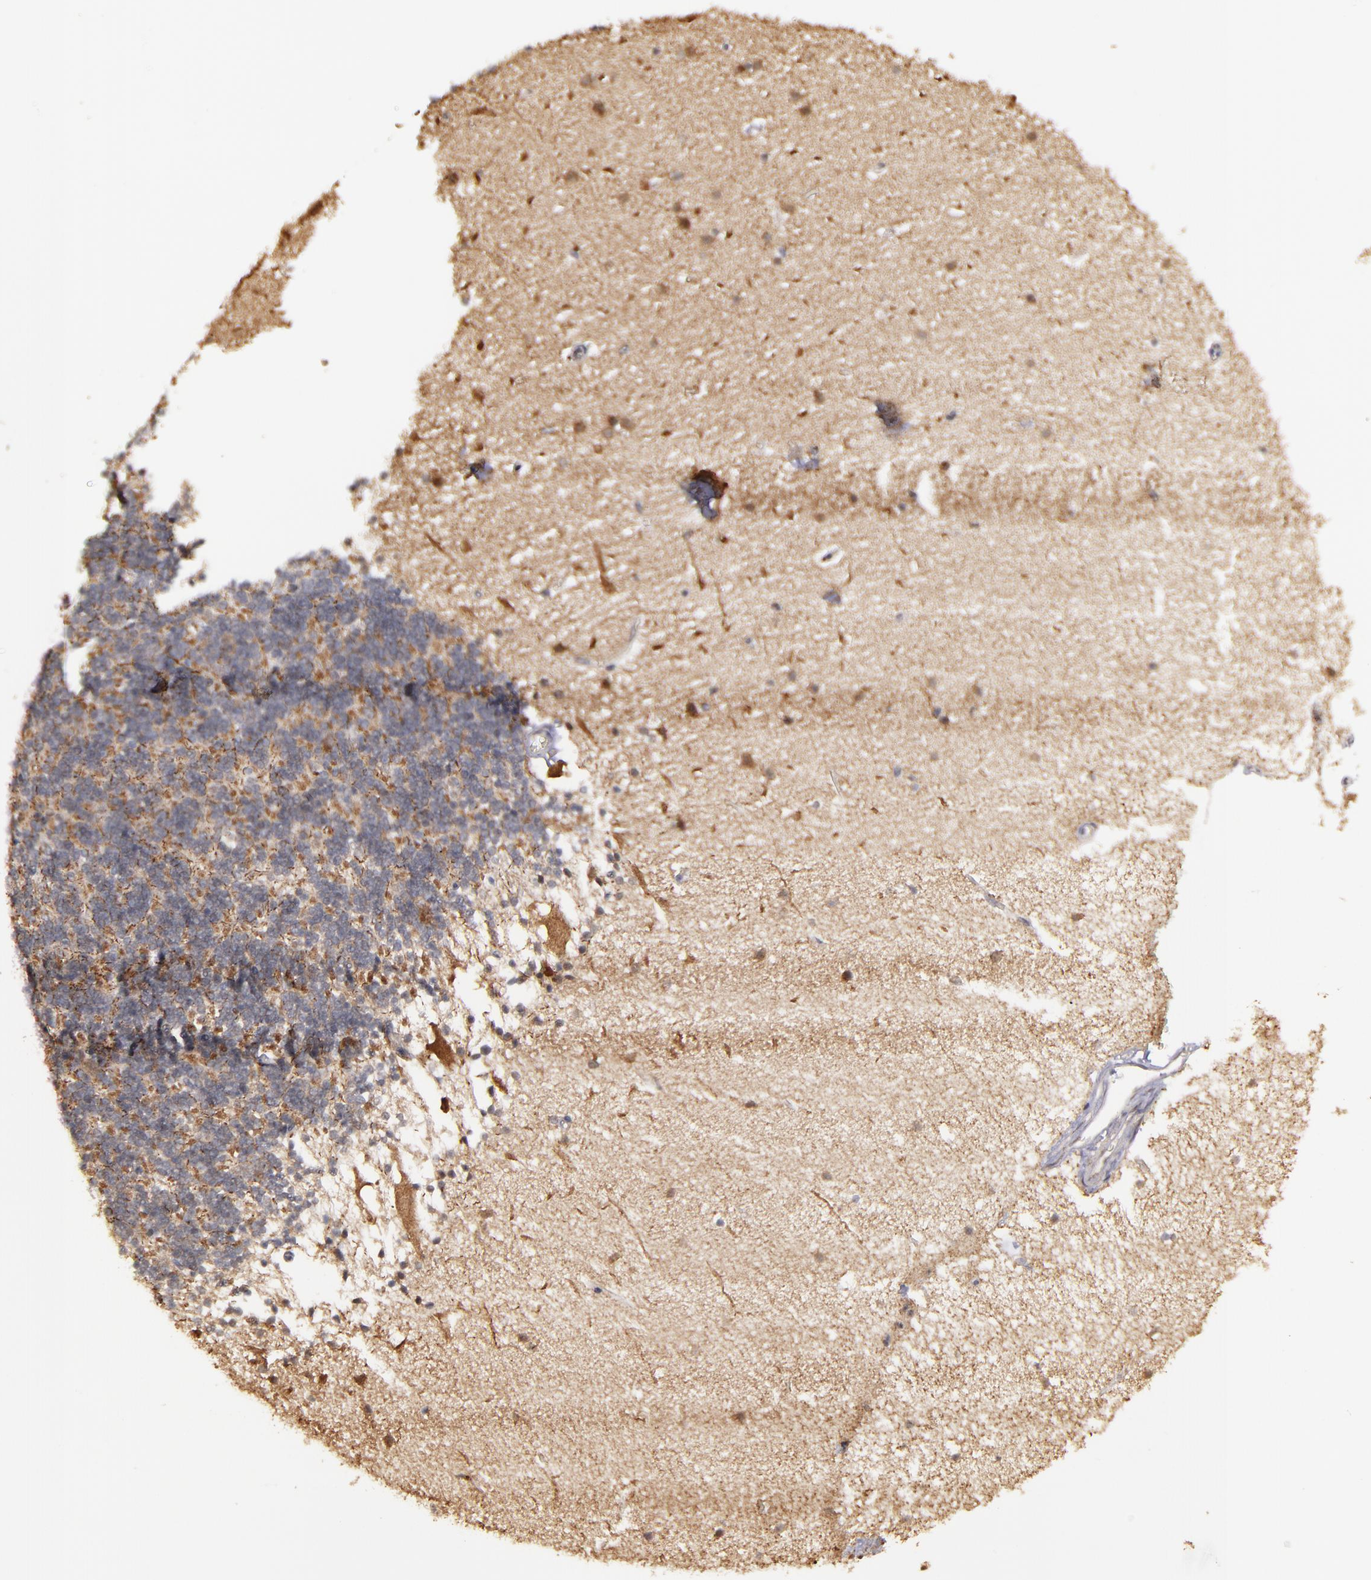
{"staining": {"intensity": "moderate", "quantity": ">75%", "location": "cytoplasmic/membranous,nuclear"}, "tissue": "cerebellum", "cell_type": "Cells in granular layer", "image_type": "normal", "snomed": [{"axis": "morphology", "description": "Normal tissue, NOS"}, {"axis": "topography", "description": "Cerebellum"}], "caption": "Immunohistochemistry of benign cerebellum shows medium levels of moderate cytoplasmic/membranous,nuclear staining in about >75% of cells in granular layer. (DAB IHC, brown staining for protein, blue staining for nuclei).", "gene": "SIPA1L1", "patient": {"sex": "female", "age": 54}}